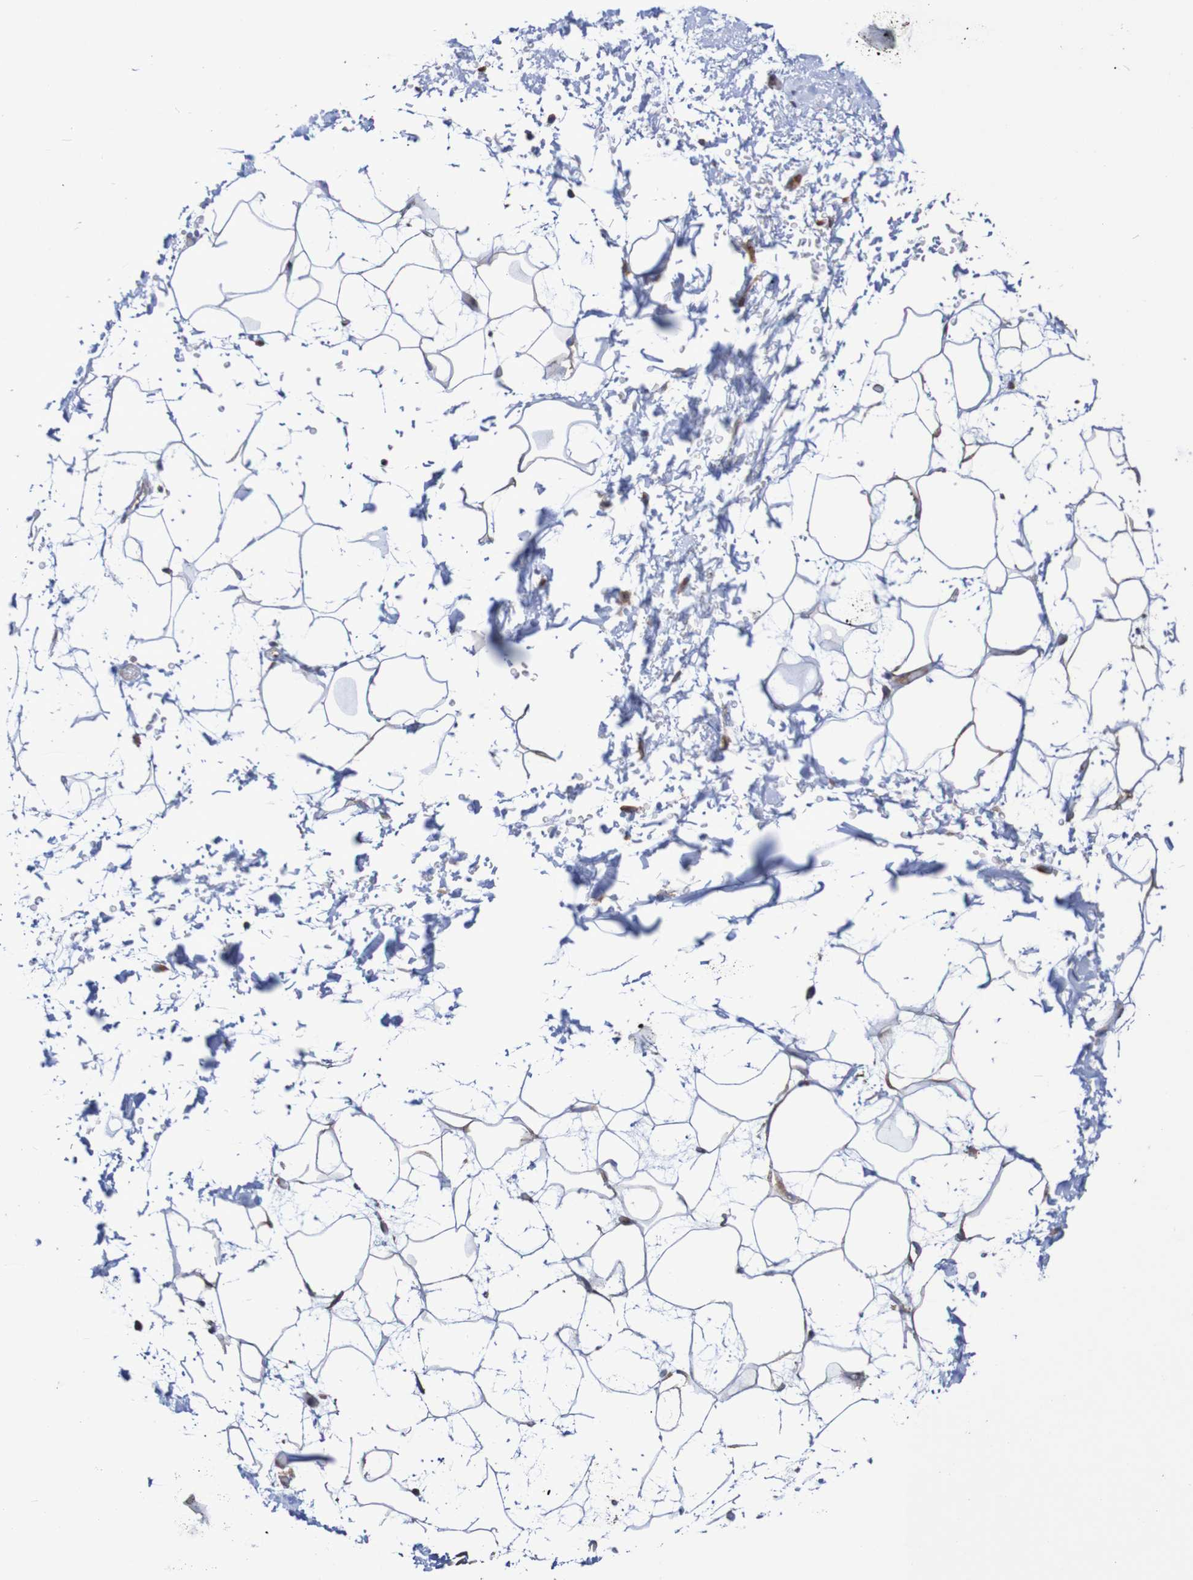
{"staining": {"intensity": "weak", "quantity": ">75%", "location": "cytoplasmic/membranous"}, "tissue": "adipose tissue", "cell_type": "Adipocytes", "image_type": "normal", "snomed": [{"axis": "morphology", "description": "Normal tissue, NOS"}, {"axis": "topography", "description": "Soft tissue"}], "caption": "Adipose tissue stained for a protein exhibits weak cytoplasmic/membranous positivity in adipocytes.", "gene": "FXR2", "patient": {"sex": "male", "age": 72}}